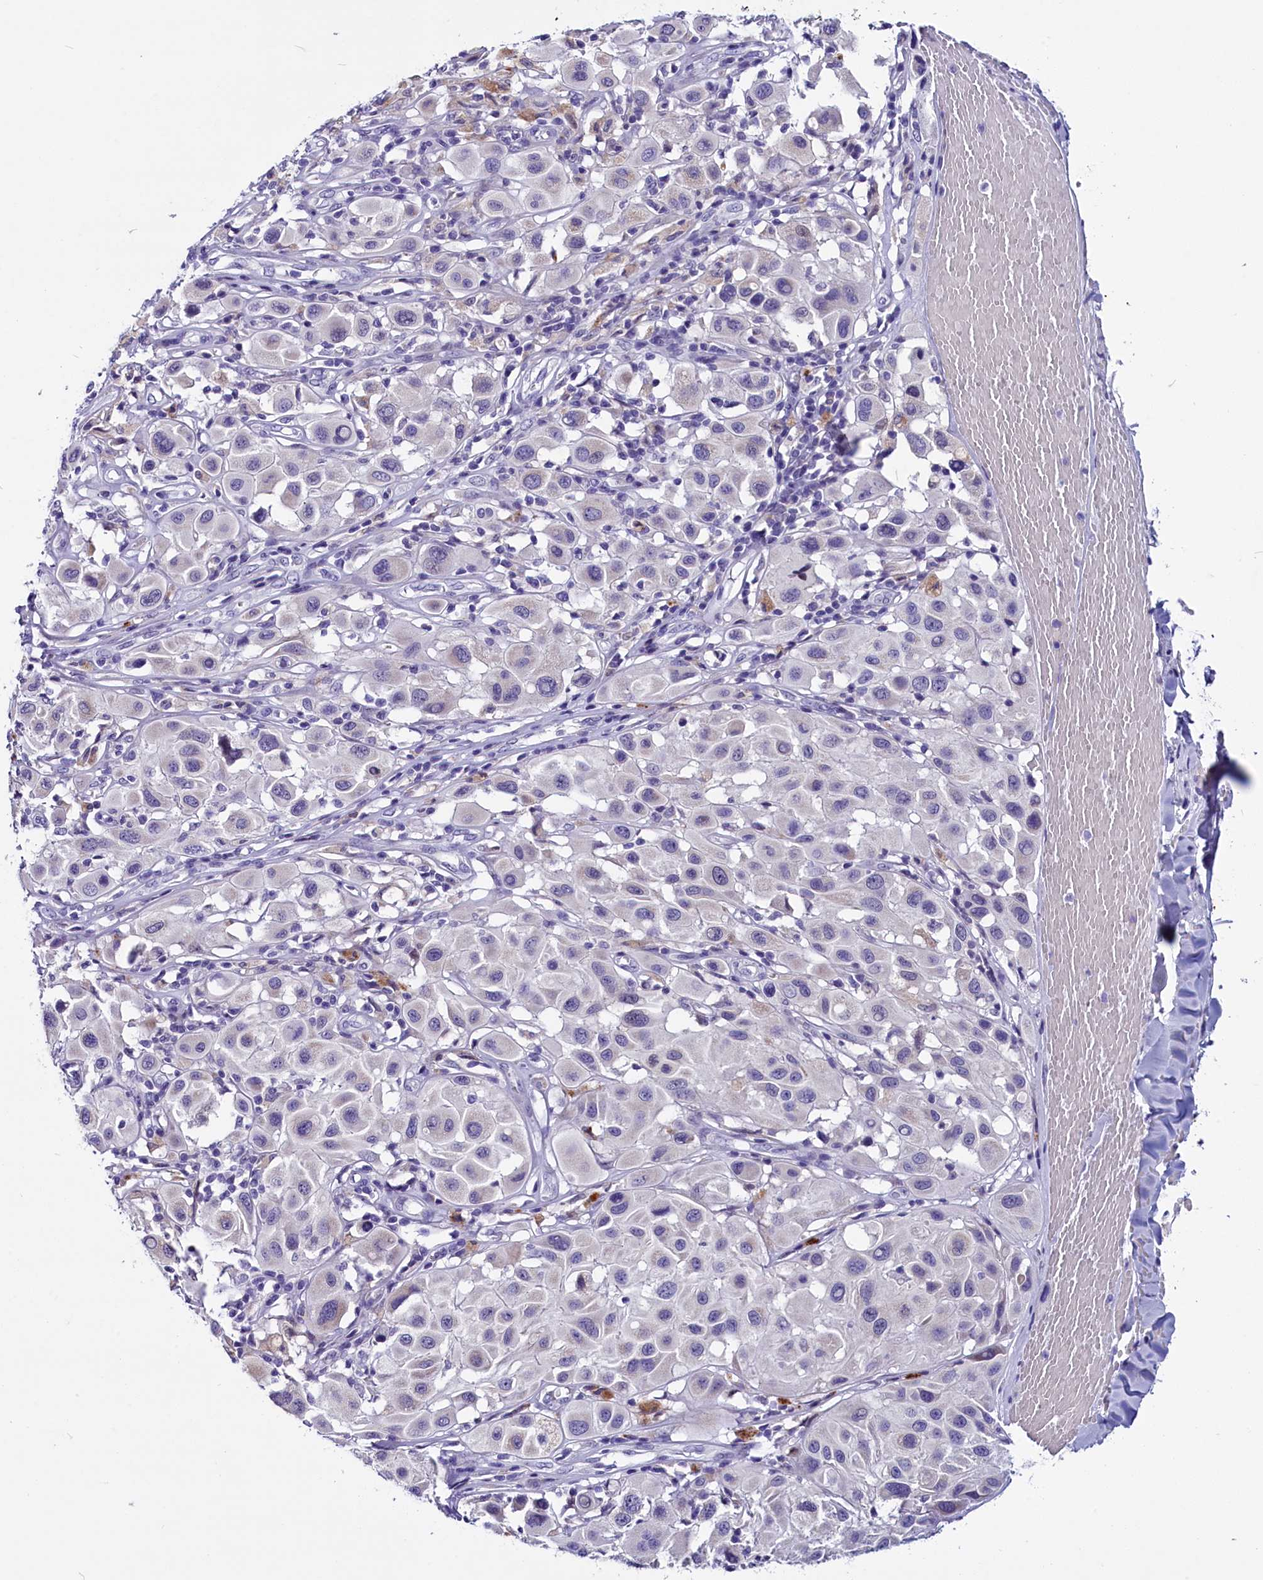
{"staining": {"intensity": "negative", "quantity": "none", "location": "none"}, "tissue": "melanoma", "cell_type": "Tumor cells", "image_type": "cancer", "snomed": [{"axis": "morphology", "description": "Malignant melanoma, Metastatic site"}, {"axis": "topography", "description": "Skin"}], "caption": "DAB (3,3'-diaminobenzidine) immunohistochemical staining of human melanoma reveals no significant positivity in tumor cells. (DAB (3,3'-diaminobenzidine) immunohistochemistry, high magnification).", "gene": "SCD5", "patient": {"sex": "male", "age": 41}}